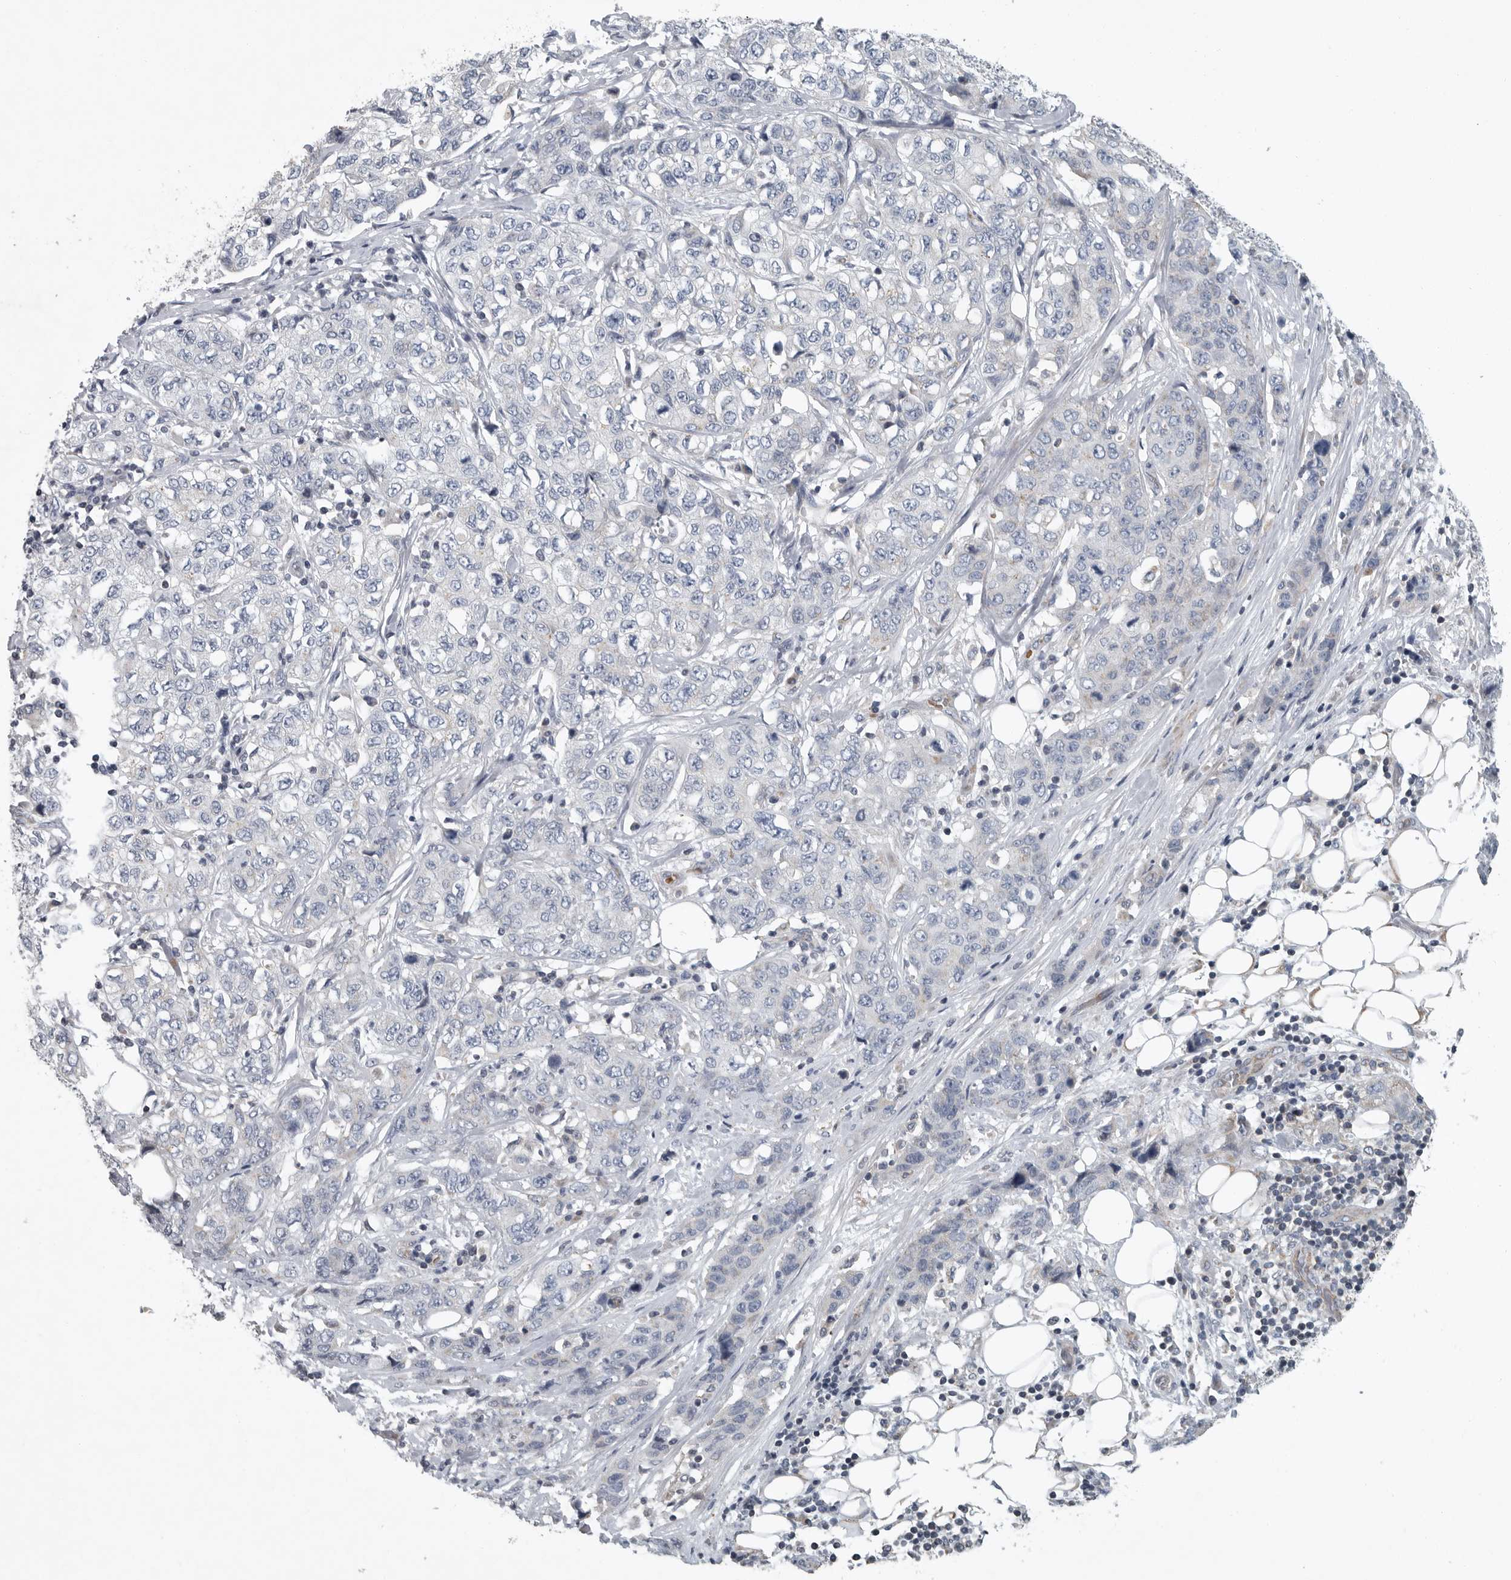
{"staining": {"intensity": "negative", "quantity": "none", "location": "none"}, "tissue": "stomach cancer", "cell_type": "Tumor cells", "image_type": "cancer", "snomed": [{"axis": "morphology", "description": "Adenocarcinoma, NOS"}, {"axis": "topography", "description": "Stomach"}], "caption": "Immunohistochemistry (IHC) of stomach adenocarcinoma reveals no staining in tumor cells.", "gene": "MPP3", "patient": {"sex": "male", "age": 48}}